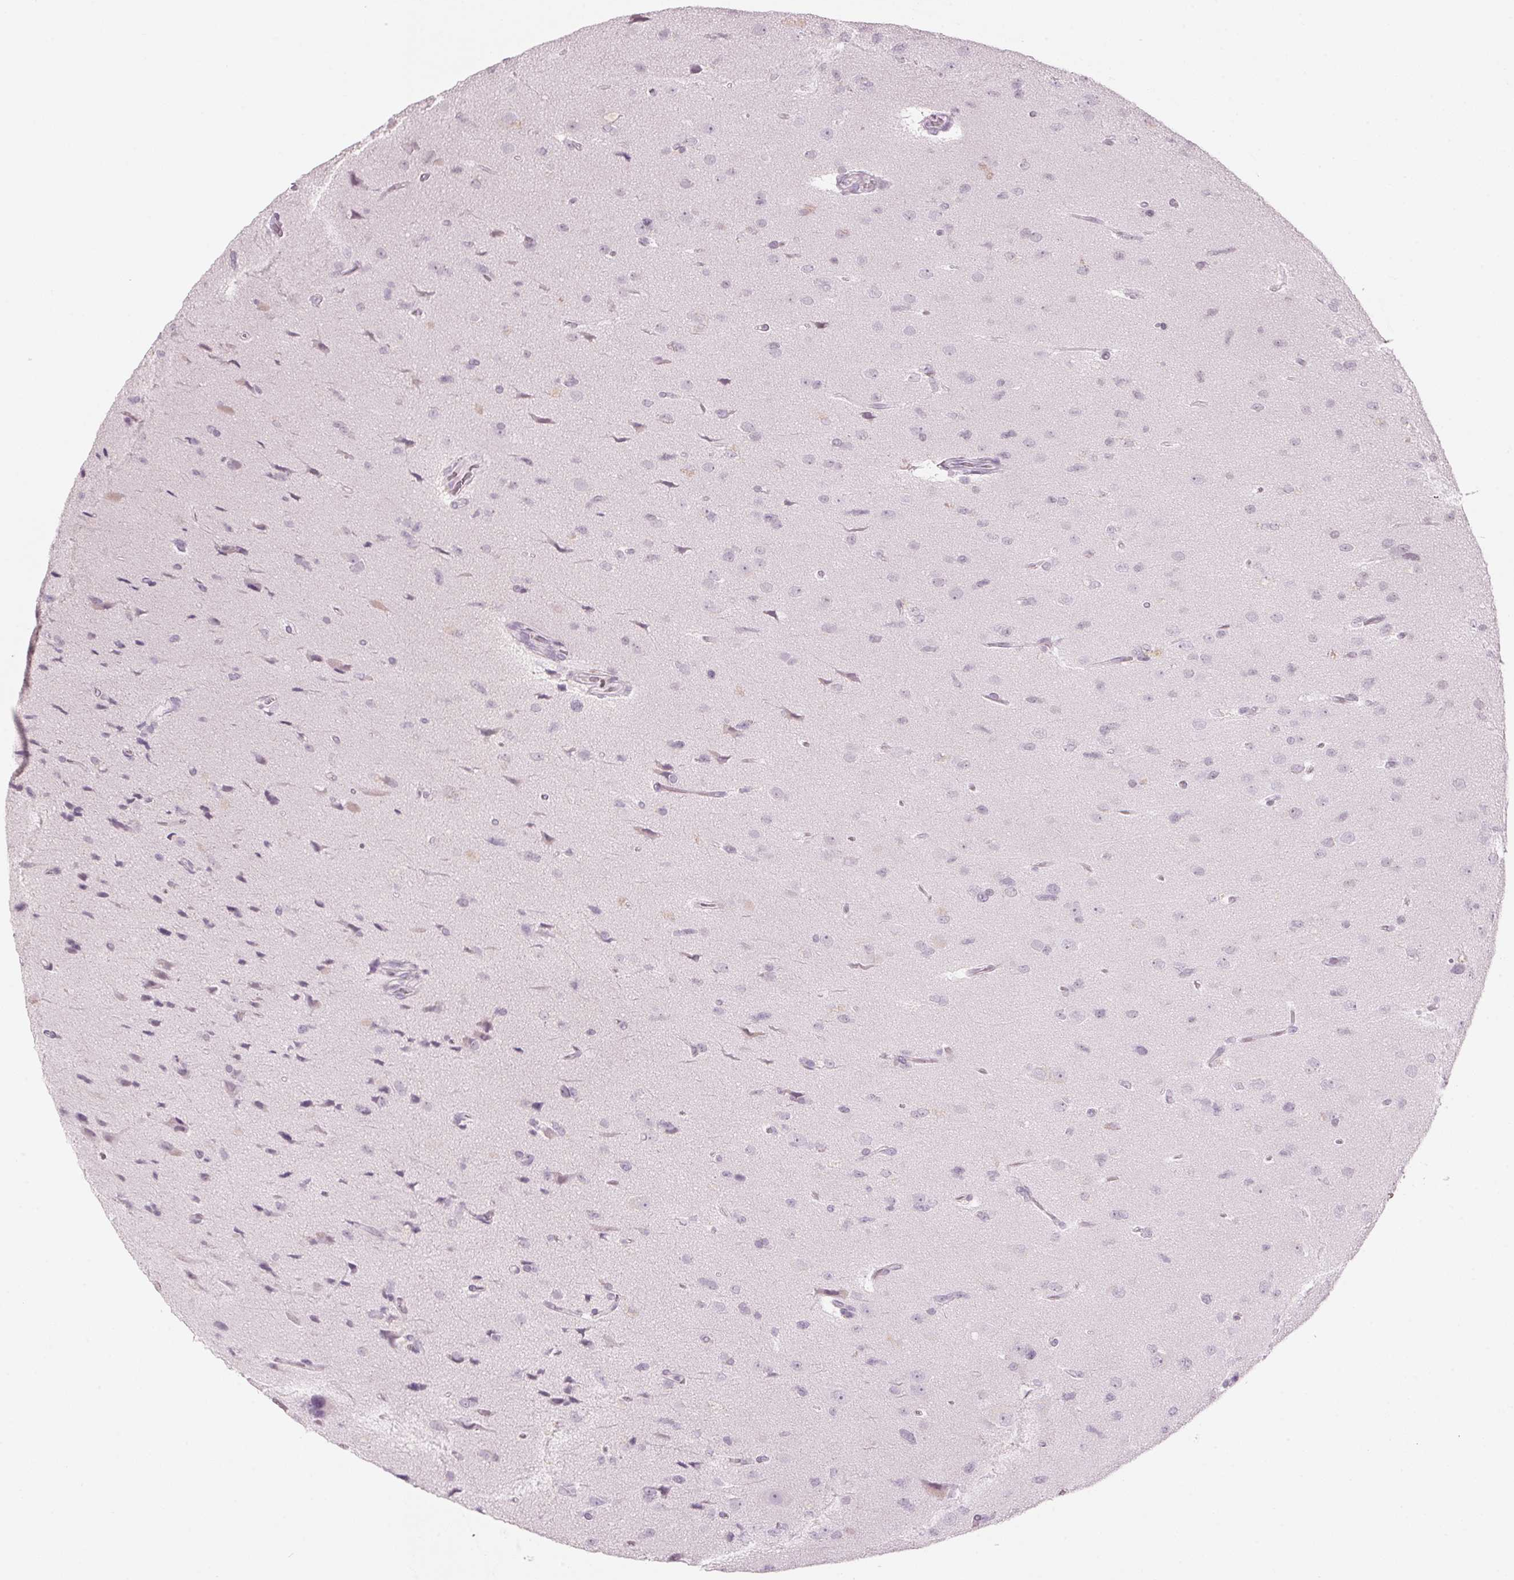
{"staining": {"intensity": "negative", "quantity": "none", "location": "none"}, "tissue": "glioma", "cell_type": "Tumor cells", "image_type": "cancer", "snomed": [{"axis": "morphology", "description": "Glioma, malignant, Low grade"}, {"axis": "topography", "description": "Brain"}], "caption": "Immunohistochemistry (IHC) of malignant glioma (low-grade) reveals no expression in tumor cells.", "gene": "SCTR", "patient": {"sex": "female", "age": 55}}